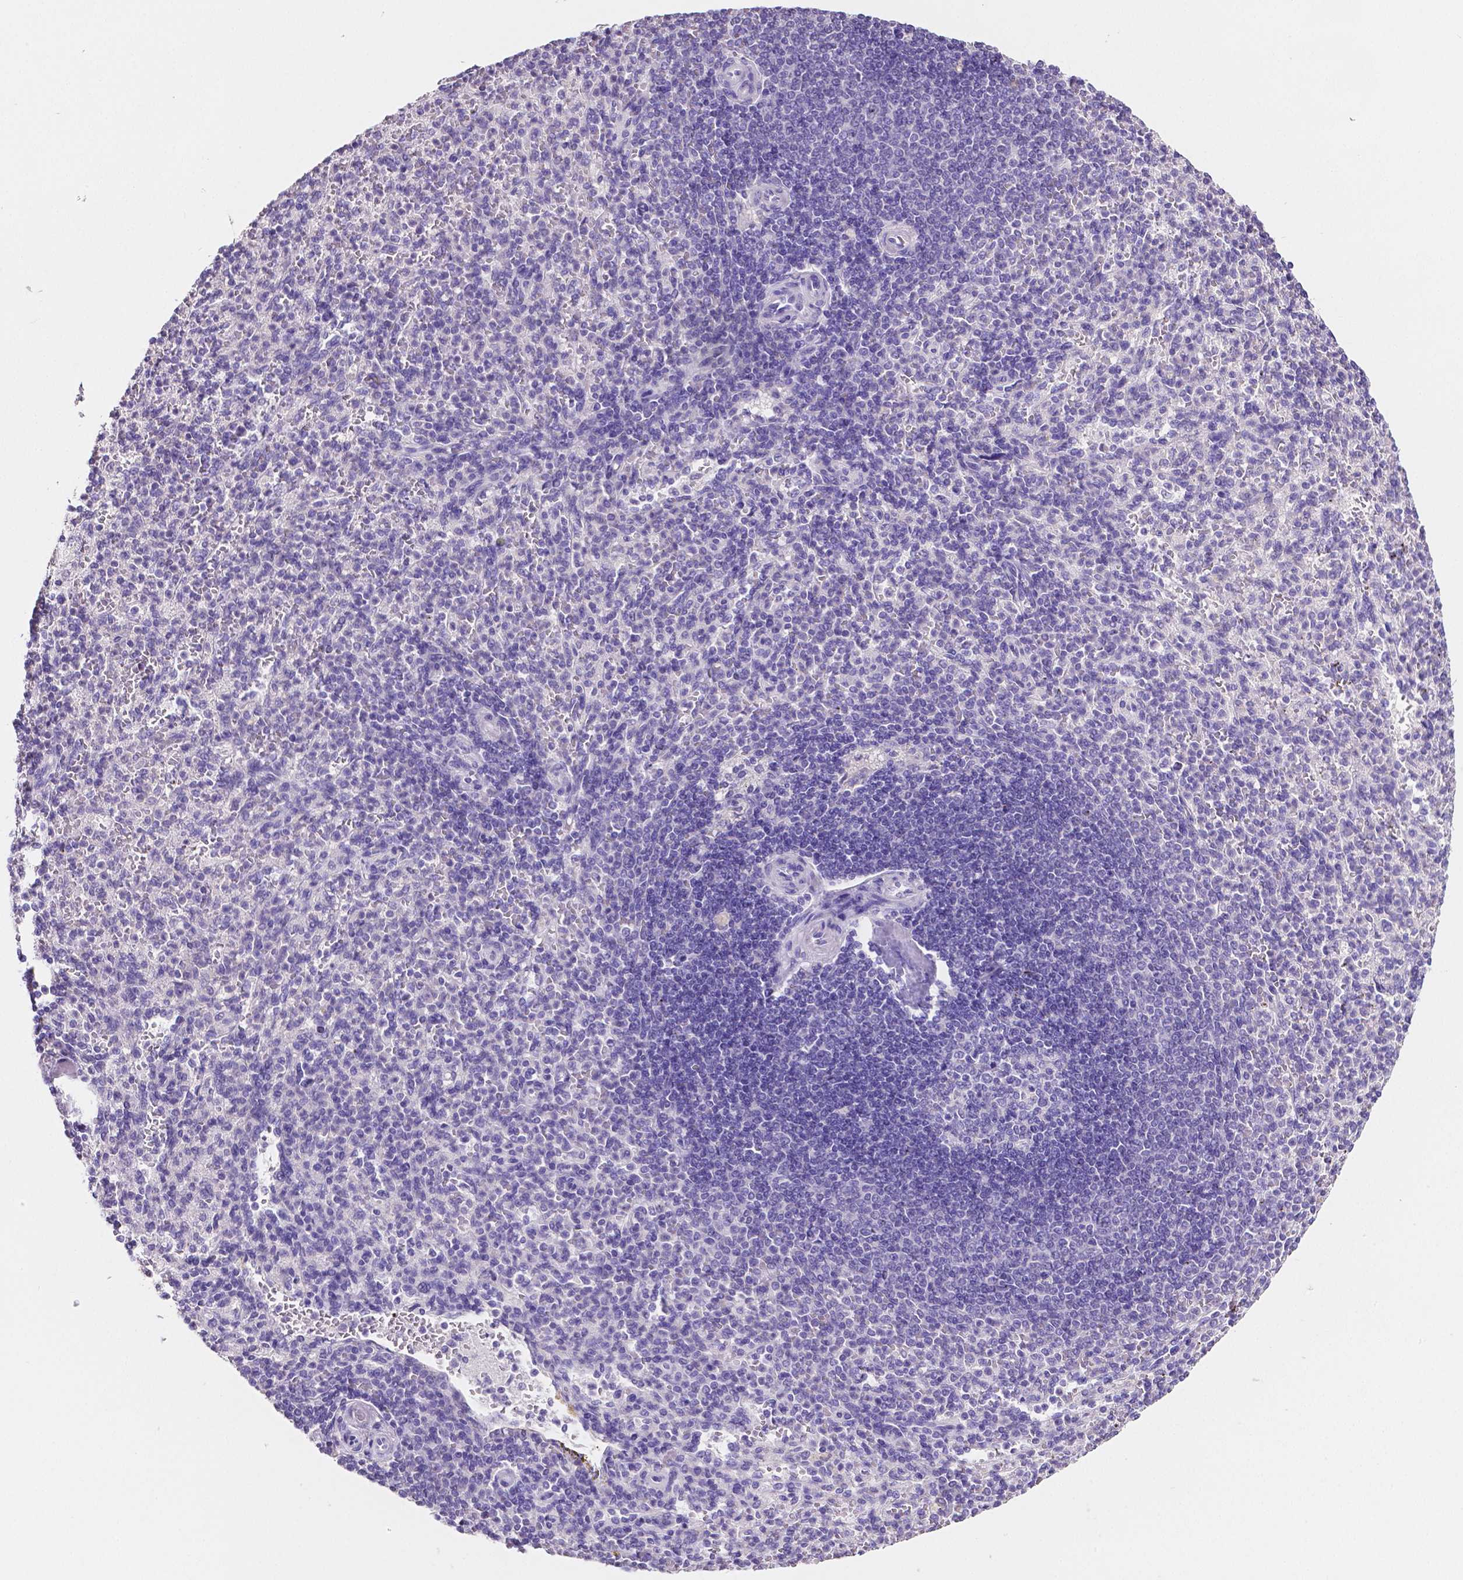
{"staining": {"intensity": "negative", "quantity": "none", "location": "none"}, "tissue": "spleen", "cell_type": "Cells in red pulp", "image_type": "normal", "snomed": [{"axis": "morphology", "description": "Normal tissue, NOS"}, {"axis": "topography", "description": "Spleen"}], "caption": "A photomicrograph of spleen stained for a protein displays no brown staining in cells in red pulp.", "gene": "SLC22A2", "patient": {"sex": "female", "age": 74}}